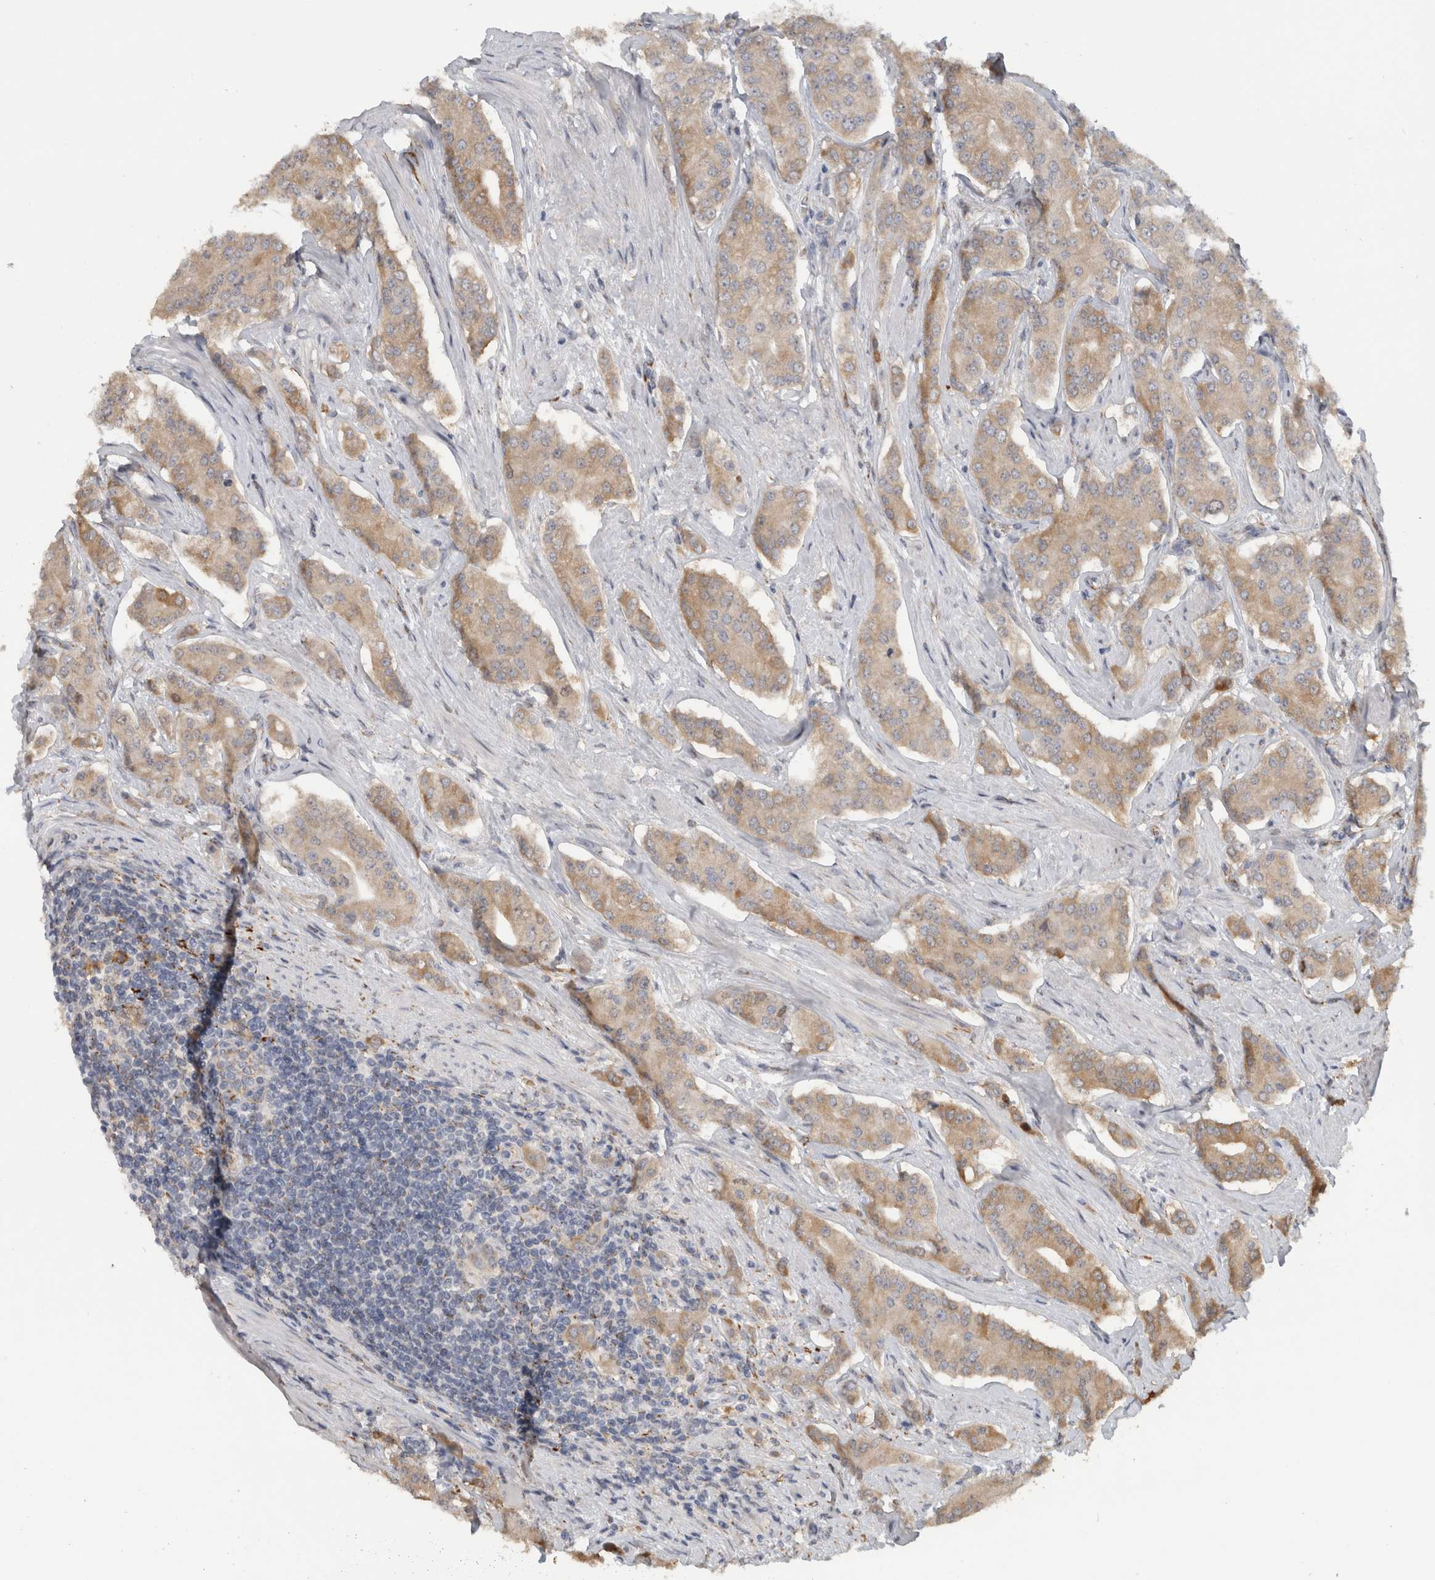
{"staining": {"intensity": "moderate", "quantity": ">75%", "location": "cytoplasmic/membranous"}, "tissue": "prostate cancer", "cell_type": "Tumor cells", "image_type": "cancer", "snomed": [{"axis": "morphology", "description": "Adenocarcinoma, High grade"}, {"axis": "topography", "description": "Prostate"}], "caption": "Approximately >75% of tumor cells in human prostate cancer (adenocarcinoma (high-grade)) show moderate cytoplasmic/membranous protein staining as visualized by brown immunohistochemical staining.", "gene": "DYRK2", "patient": {"sex": "male", "age": 71}}